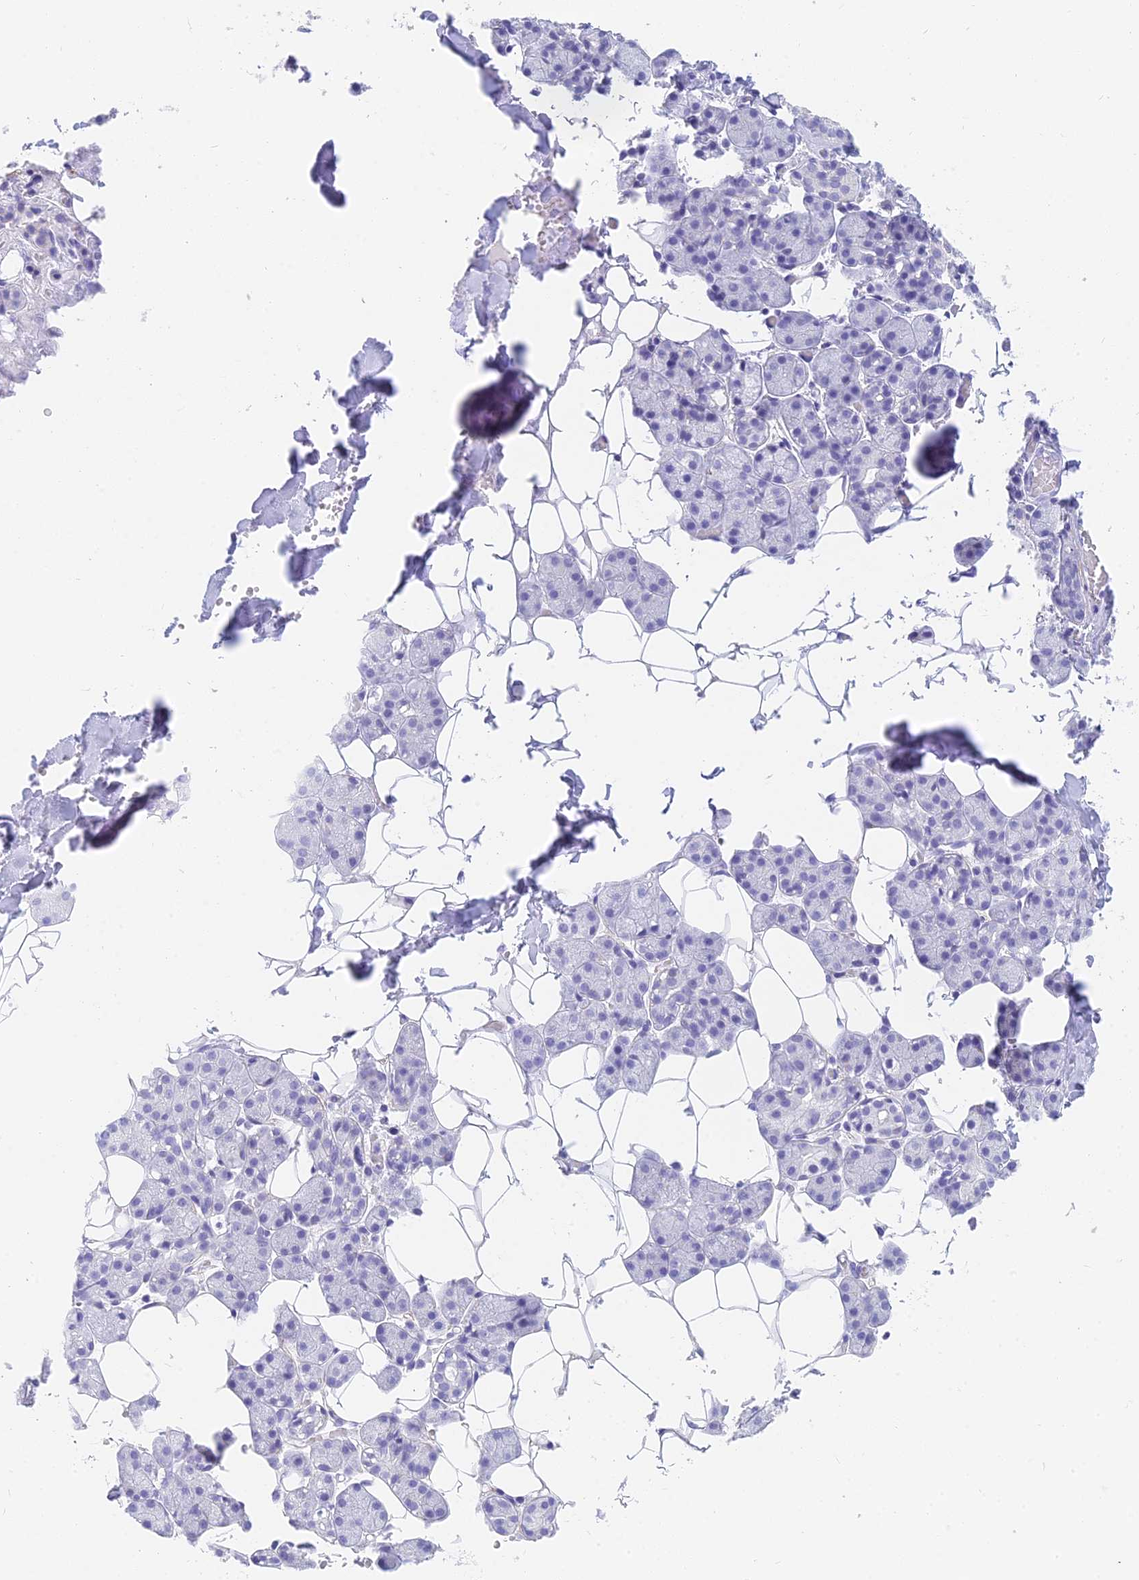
{"staining": {"intensity": "negative", "quantity": "none", "location": "none"}, "tissue": "salivary gland", "cell_type": "Glandular cells", "image_type": "normal", "snomed": [{"axis": "morphology", "description": "Normal tissue, NOS"}, {"axis": "topography", "description": "Salivary gland"}], "caption": "This is an immunohistochemistry (IHC) image of benign salivary gland. There is no expression in glandular cells.", "gene": "SLC36A2", "patient": {"sex": "female", "age": 33}}